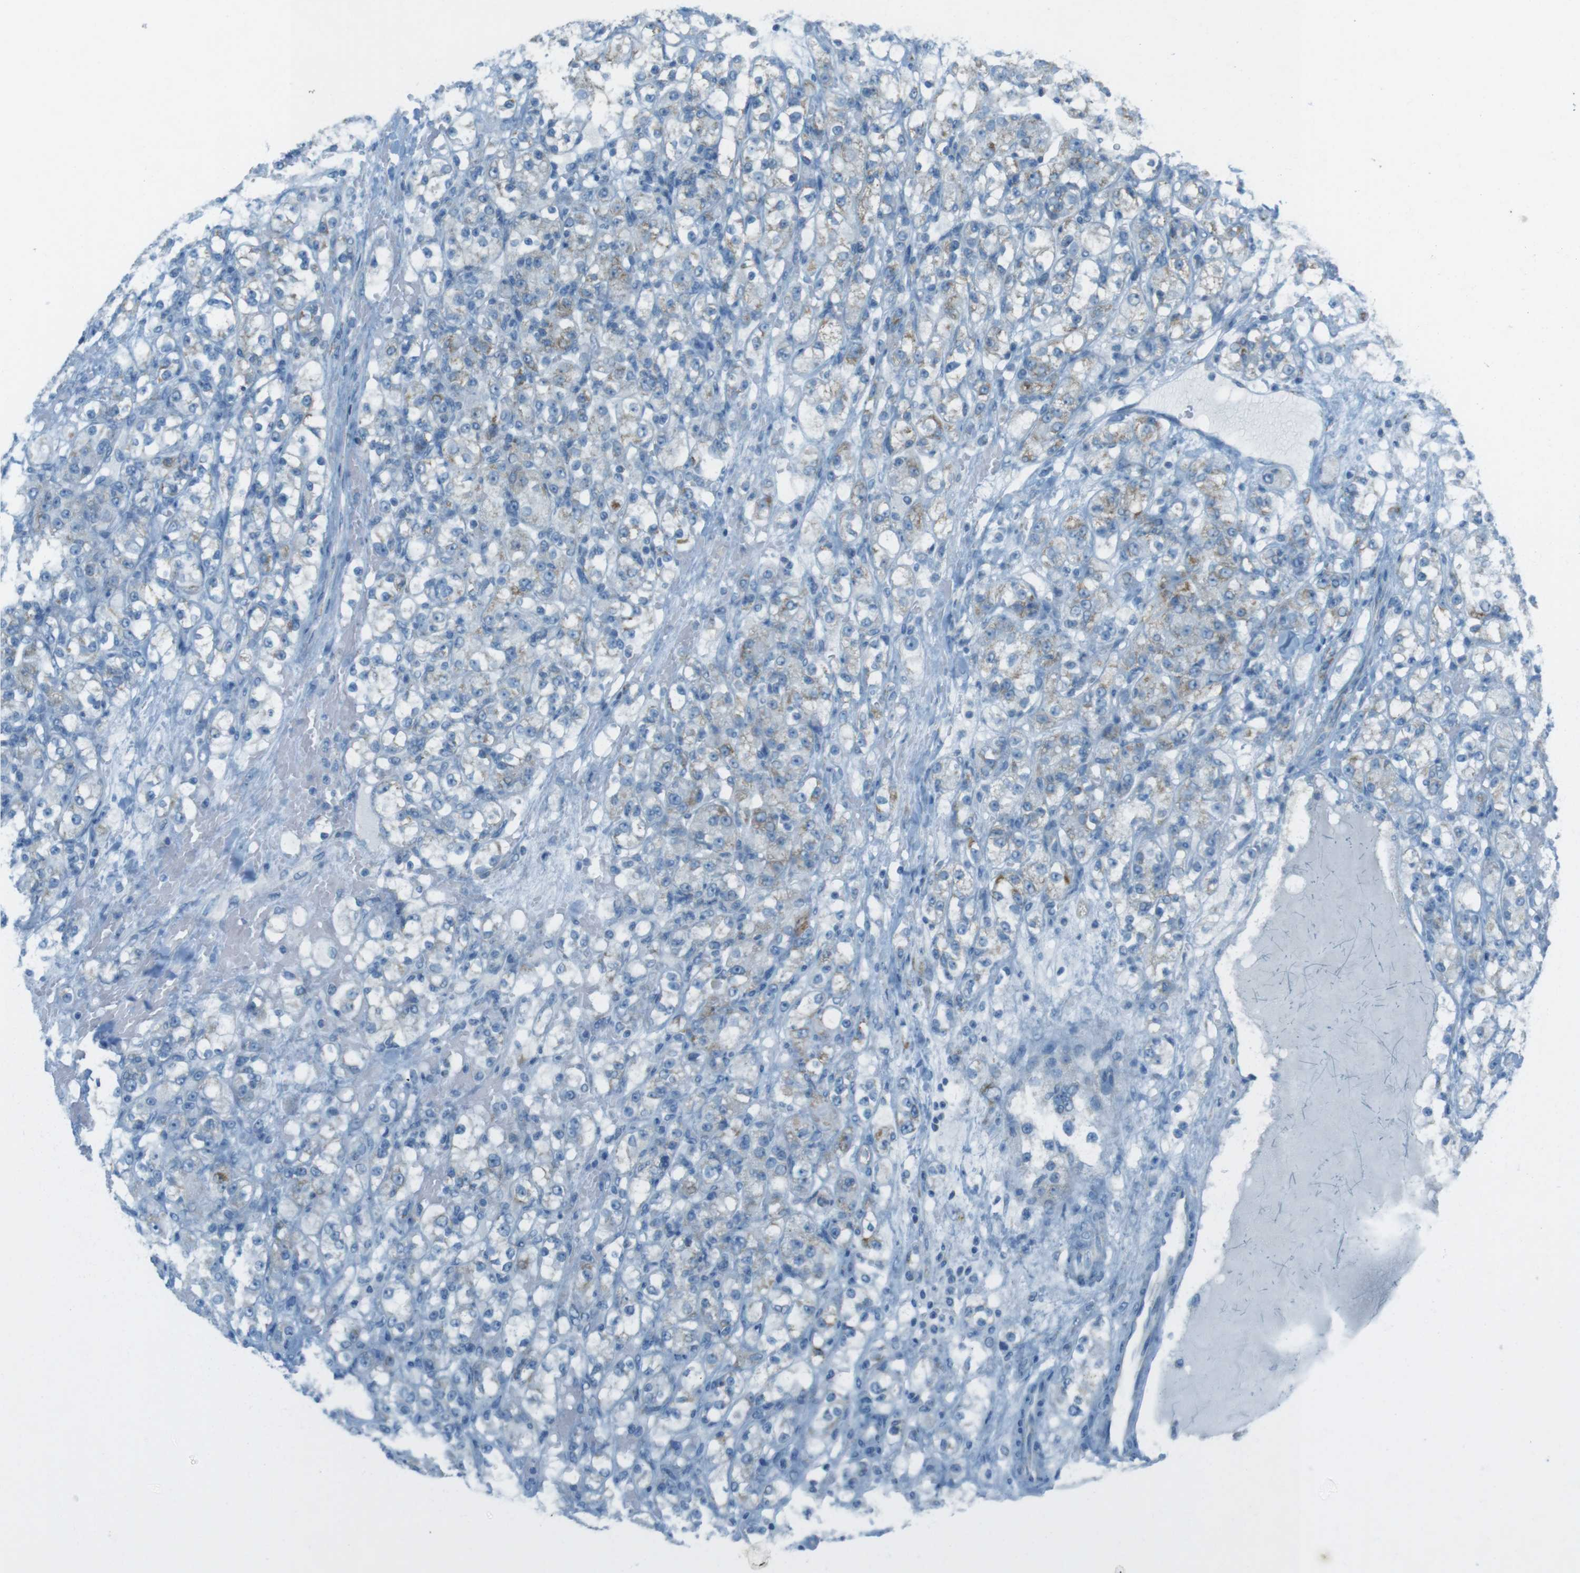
{"staining": {"intensity": "weak", "quantity": "<25%", "location": "cytoplasmic/membranous"}, "tissue": "renal cancer", "cell_type": "Tumor cells", "image_type": "cancer", "snomed": [{"axis": "morphology", "description": "Normal tissue, NOS"}, {"axis": "morphology", "description": "Adenocarcinoma, NOS"}, {"axis": "topography", "description": "Kidney"}], "caption": "High magnification brightfield microscopy of renal cancer (adenocarcinoma) stained with DAB (brown) and counterstained with hematoxylin (blue): tumor cells show no significant positivity.", "gene": "DNAJA3", "patient": {"sex": "male", "age": 61}}